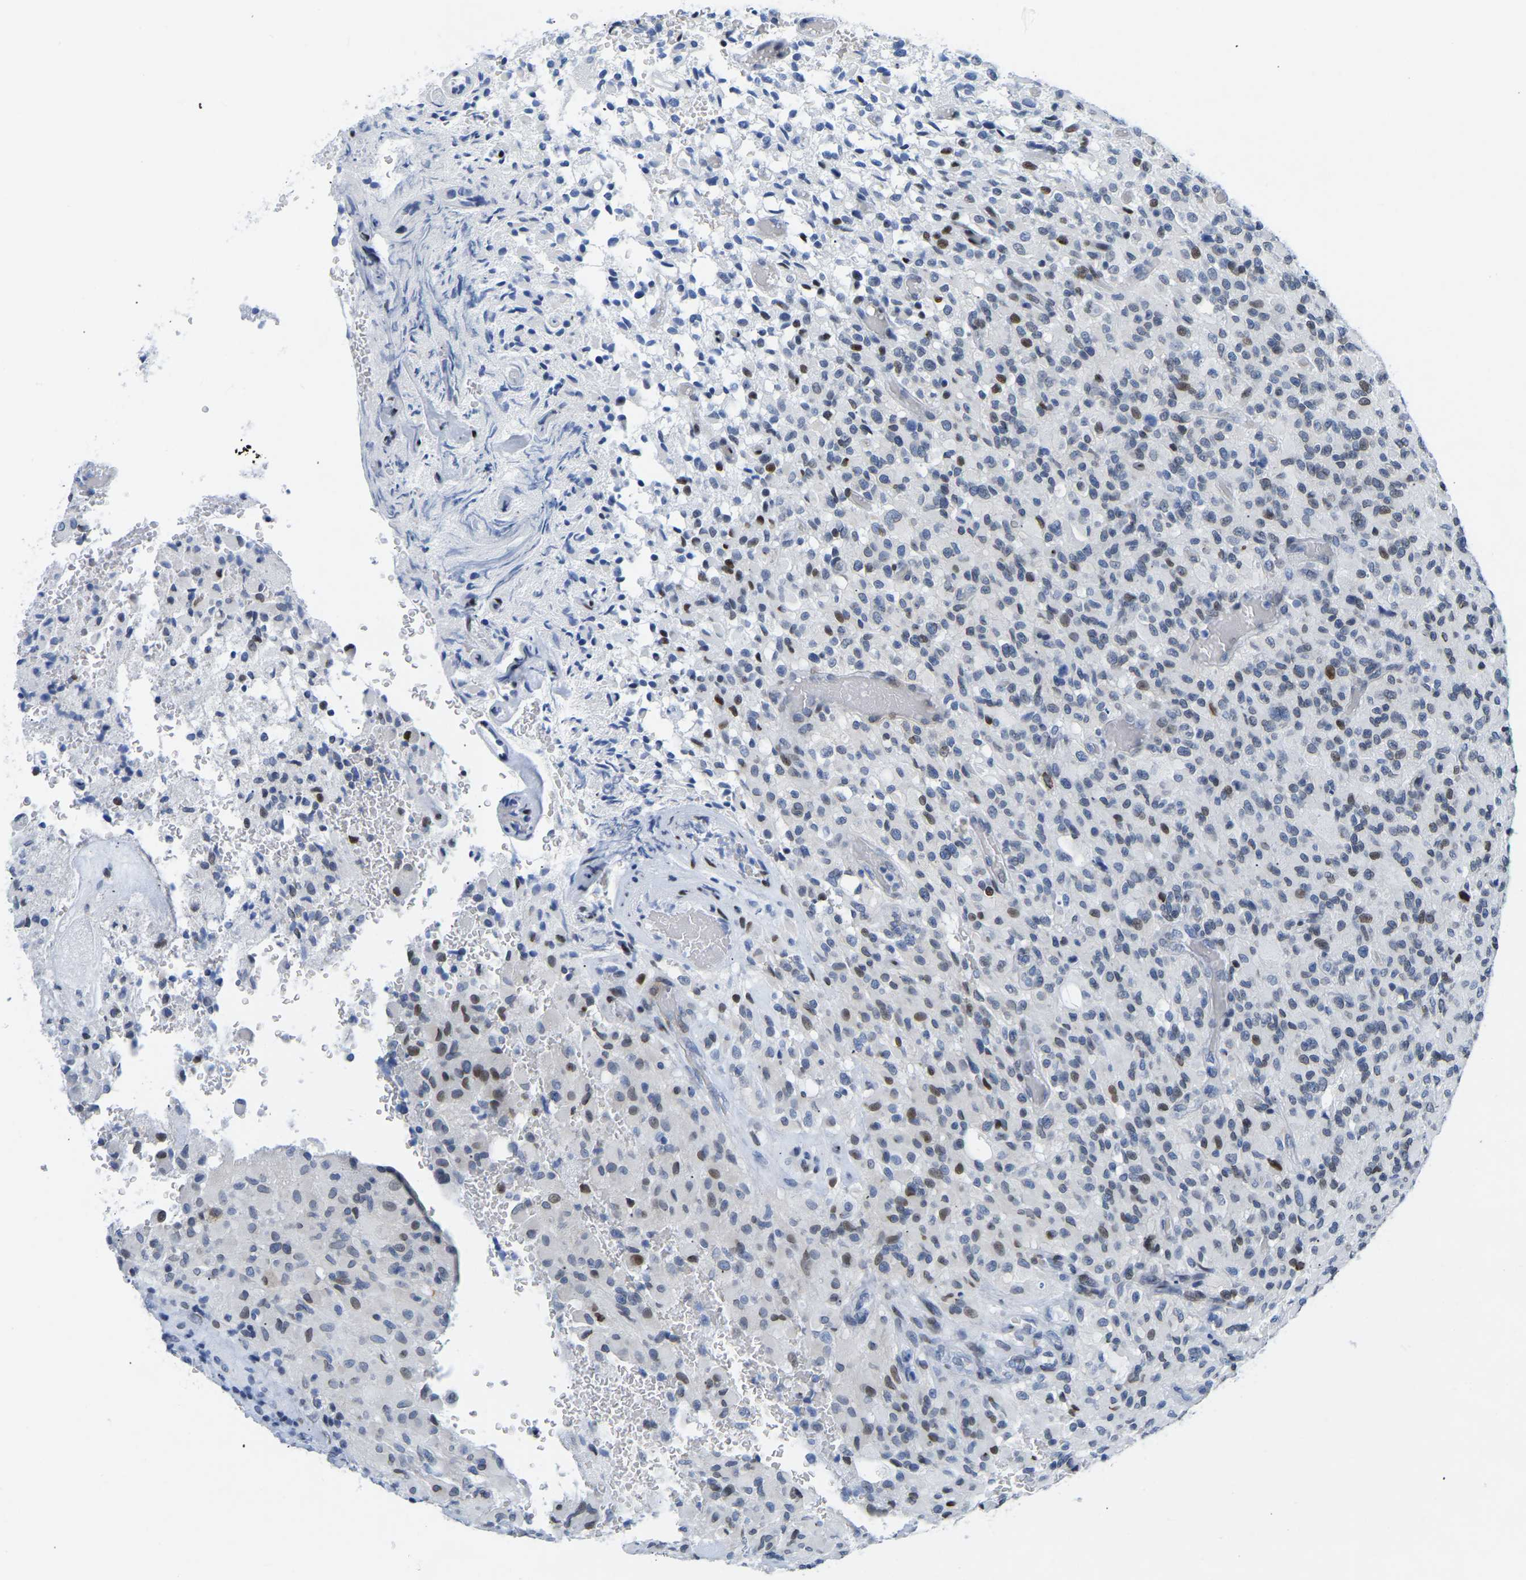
{"staining": {"intensity": "moderate", "quantity": "<25%", "location": "cytoplasmic/membranous,nuclear"}, "tissue": "glioma", "cell_type": "Tumor cells", "image_type": "cancer", "snomed": [{"axis": "morphology", "description": "Glioma, malignant, High grade"}, {"axis": "topography", "description": "Brain"}], "caption": "The image shows immunohistochemical staining of malignant glioma (high-grade). There is moderate cytoplasmic/membranous and nuclear staining is identified in approximately <25% of tumor cells. Nuclei are stained in blue.", "gene": "UPK3A", "patient": {"sex": "male", "age": 71}}